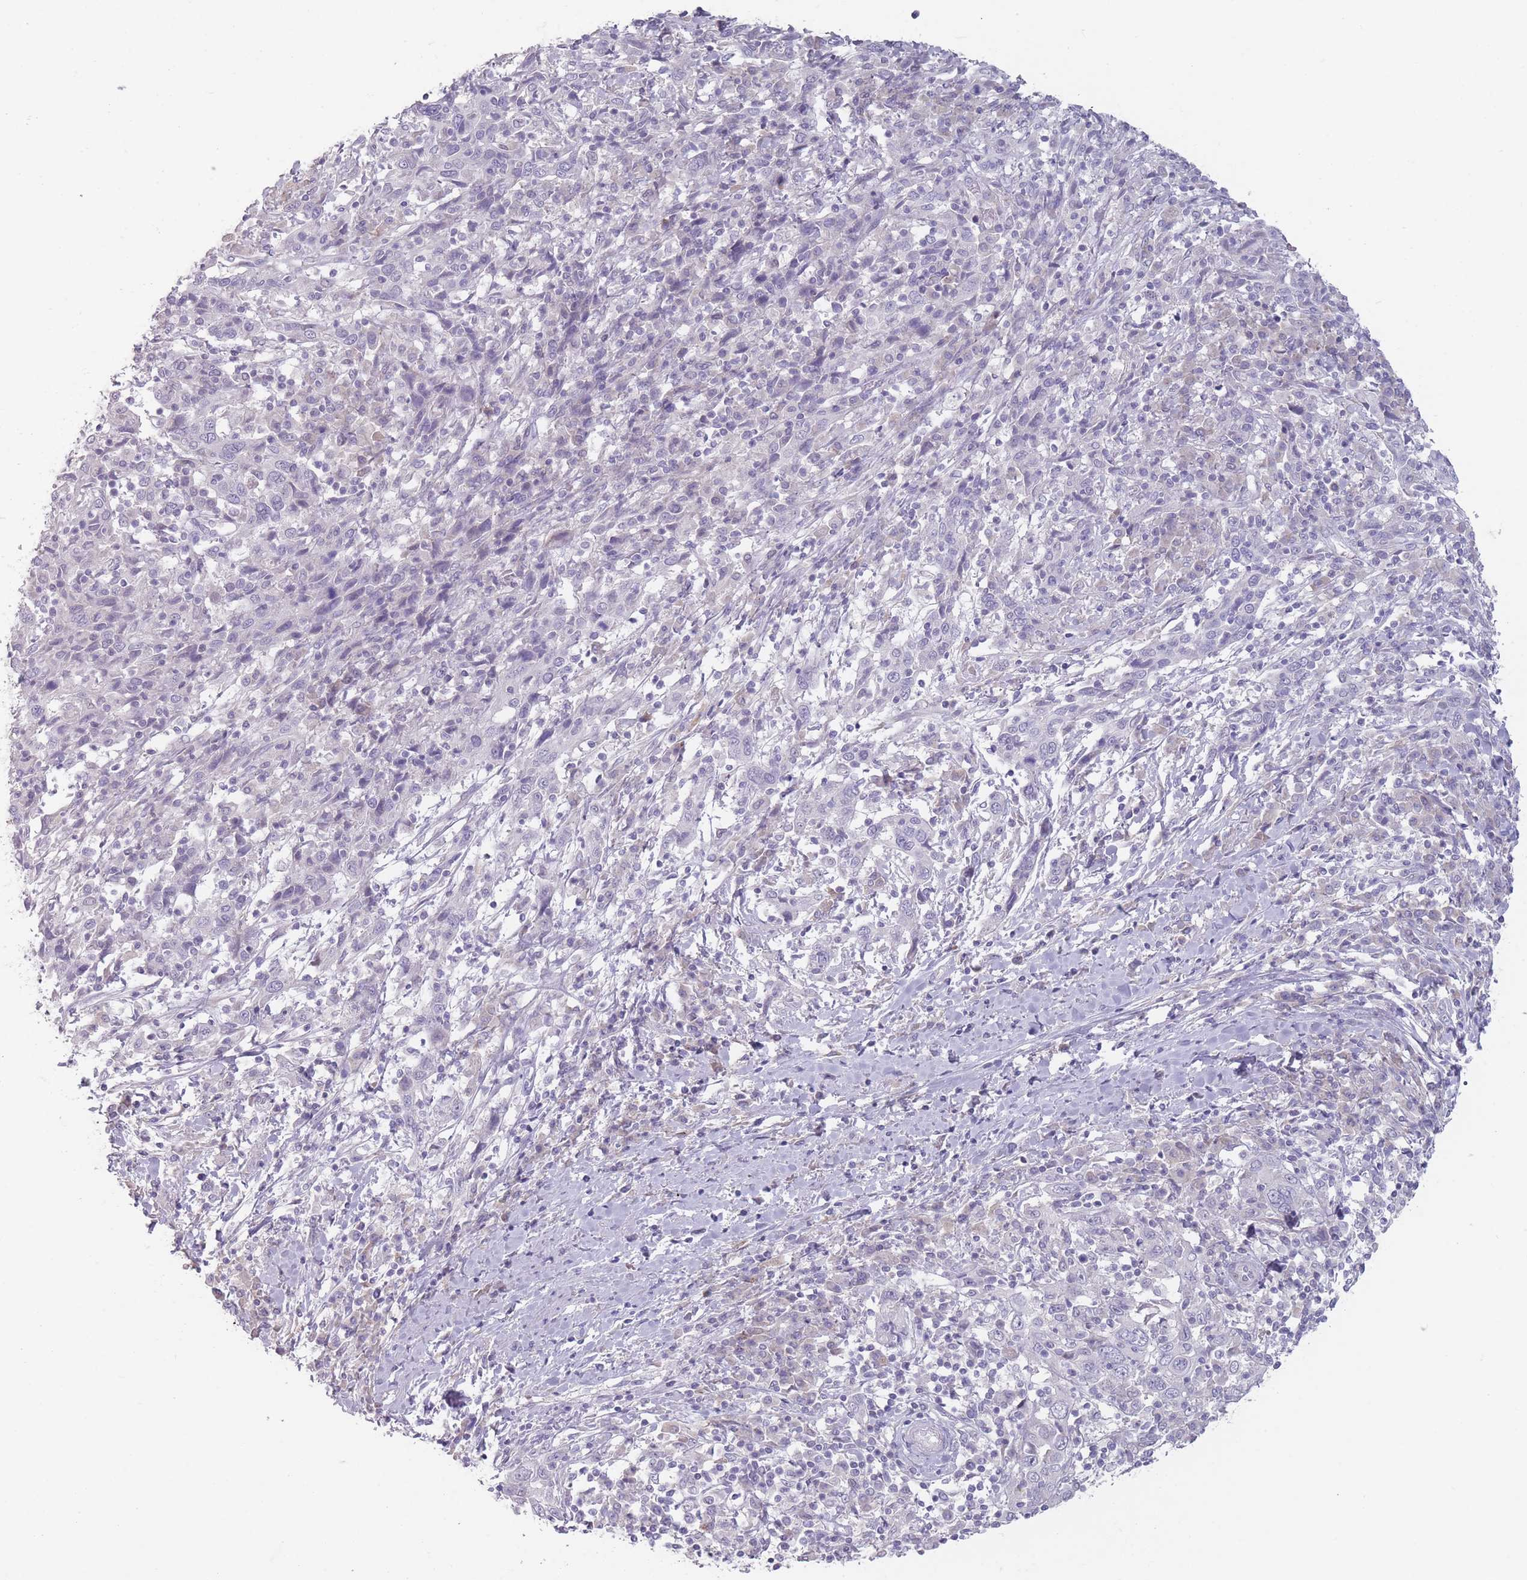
{"staining": {"intensity": "negative", "quantity": "none", "location": "none"}, "tissue": "cervical cancer", "cell_type": "Tumor cells", "image_type": "cancer", "snomed": [{"axis": "morphology", "description": "Squamous cell carcinoma, NOS"}, {"axis": "topography", "description": "Cervix"}], "caption": "High magnification brightfield microscopy of squamous cell carcinoma (cervical) stained with DAB (3,3'-diaminobenzidine) (brown) and counterstained with hematoxylin (blue): tumor cells show no significant positivity. Brightfield microscopy of immunohistochemistry stained with DAB (3,3'-diaminobenzidine) (brown) and hematoxylin (blue), captured at high magnification.", "gene": "PAIP2B", "patient": {"sex": "female", "age": 46}}